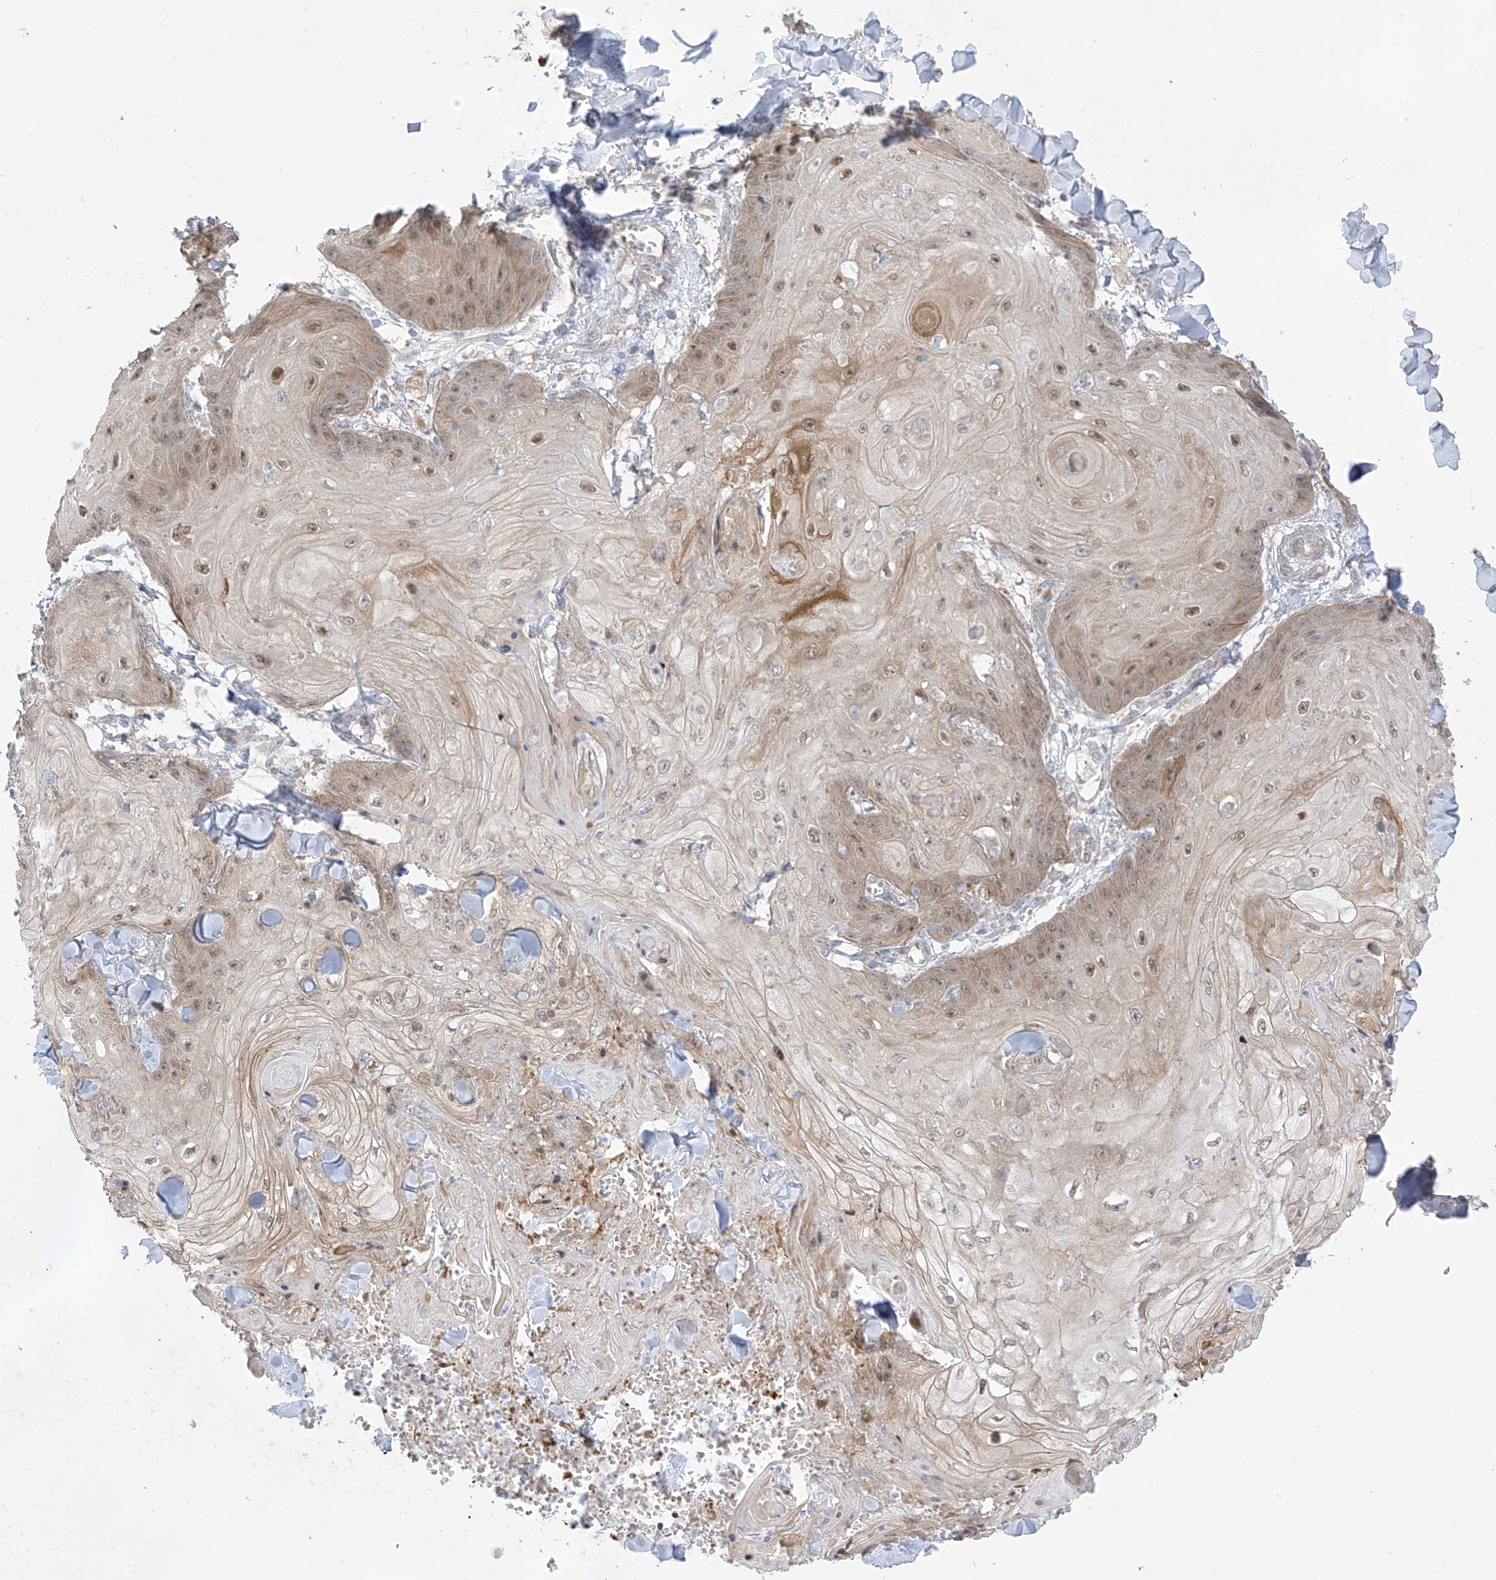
{"staining": {"intensity": "moderate", "quantity": "25%-75%", "location": "nuclear"}, "tissue": "skin cancer", "cell_type": "Tumor cells", "image_type": "cancer", "snomed": [{"axis": "morphology", "description": "Squamous cell carcinoma, NOS"}, {"axis": "topography", "description": "Skin"}], "caption": "The histopathology image shows immunohistochemical staining of skin squamous cell carcinoma. There is moderate nuclear expression is appreciated in approximately 25%-75% of tumor cells.", "gene": "EIPR1", "patient": {"sex": "male", "age": 74}}